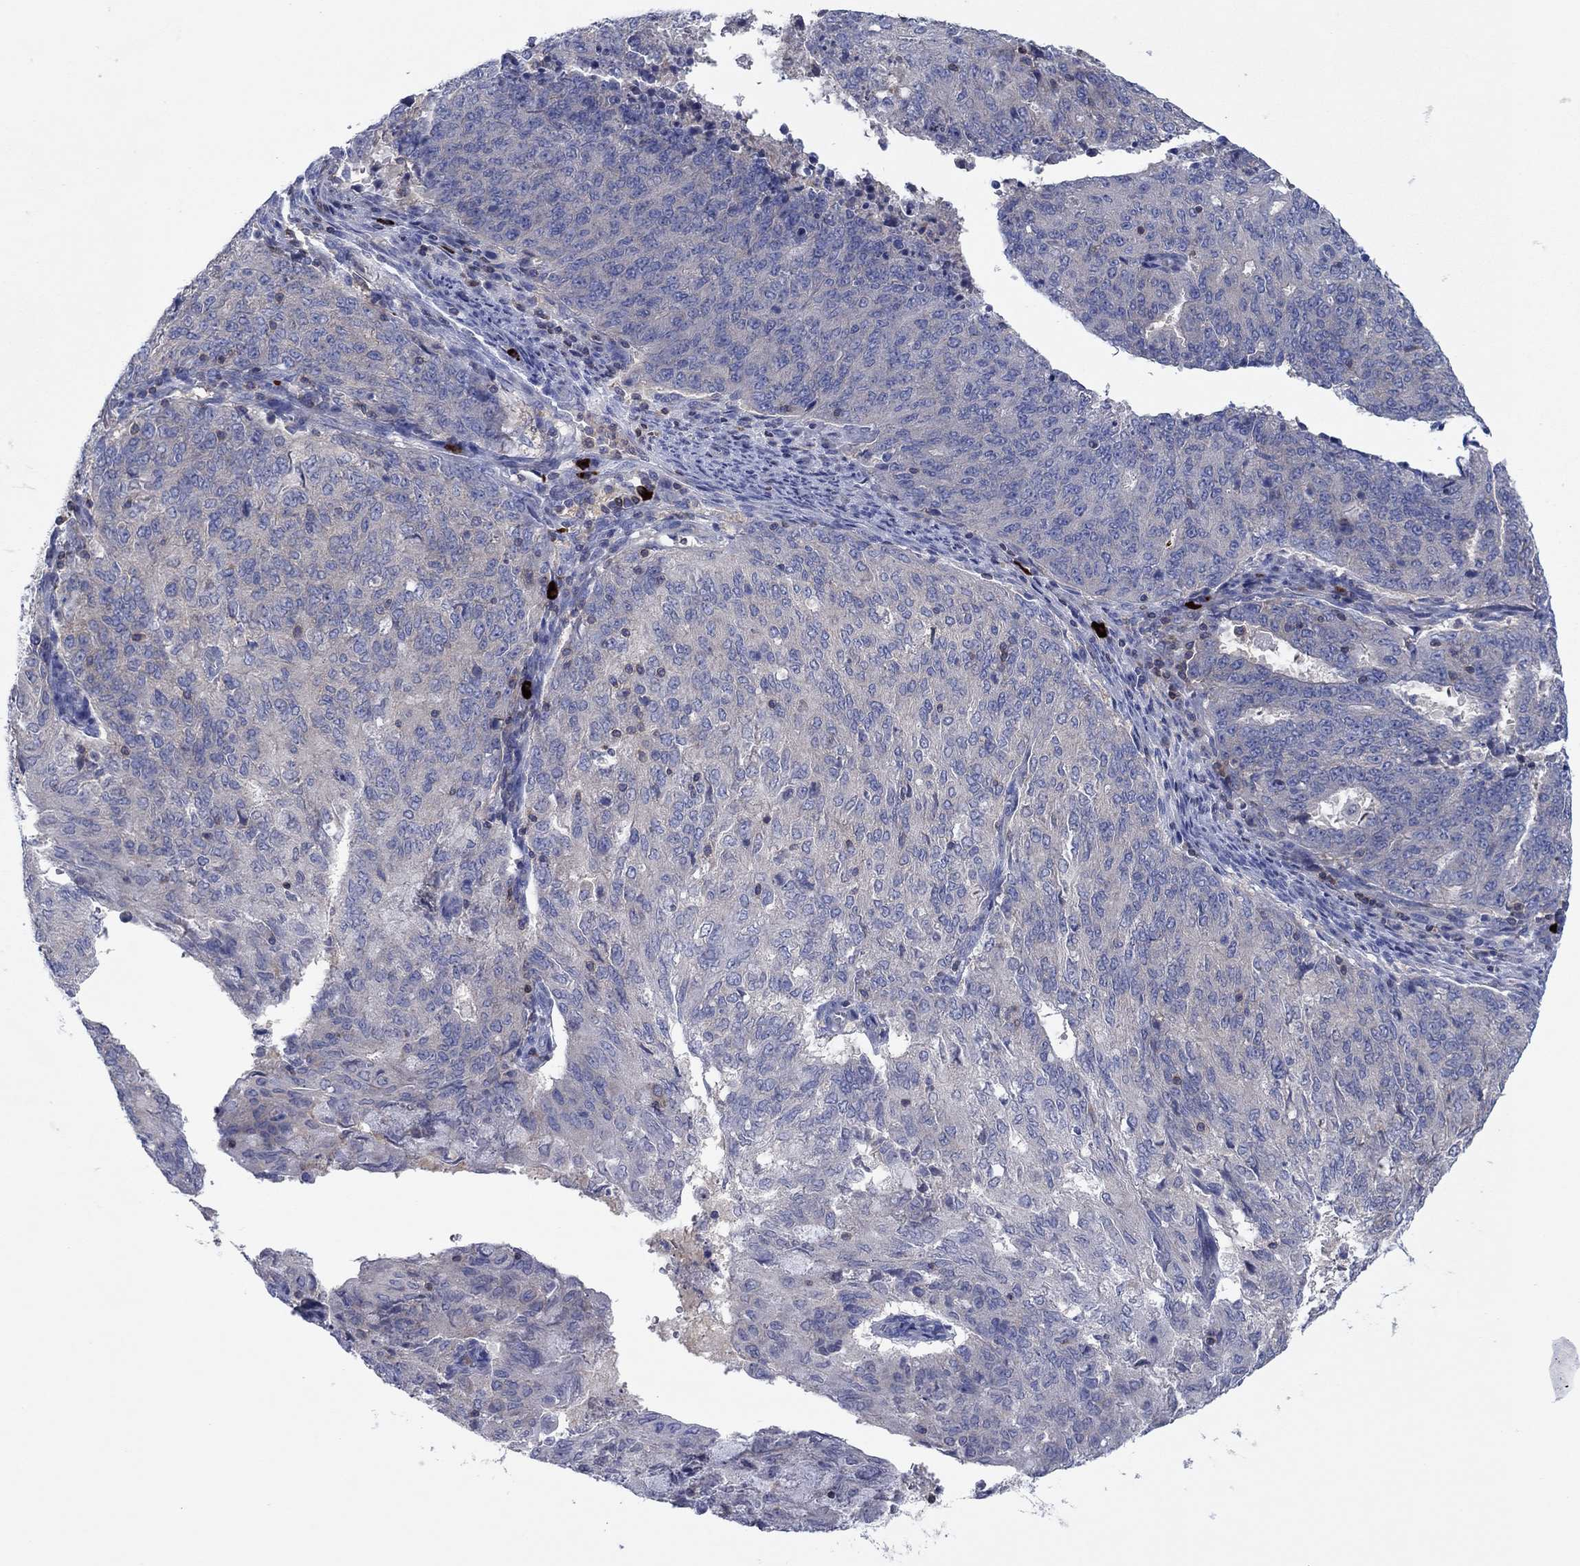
{"staining": {"intensity": "negative", "quantity": "none", "location": "none"}, "tissue": "endometrial cancer", "cell_type": "Tumor cells", "image_type": "cancer", "snomed": [{"axis": "morphology", "description": "Adenocarcinoma, NOS"}, {"axis": "topography", "description": "Endometrium"}], "caption": "IHC histopathology image of neoplastic tissue: human endometrial cancer stained with DAB exhibits no significant protein staining in tumor cells.", "gene": "PVR", "patient": {"sex": "female", "age": 82}}